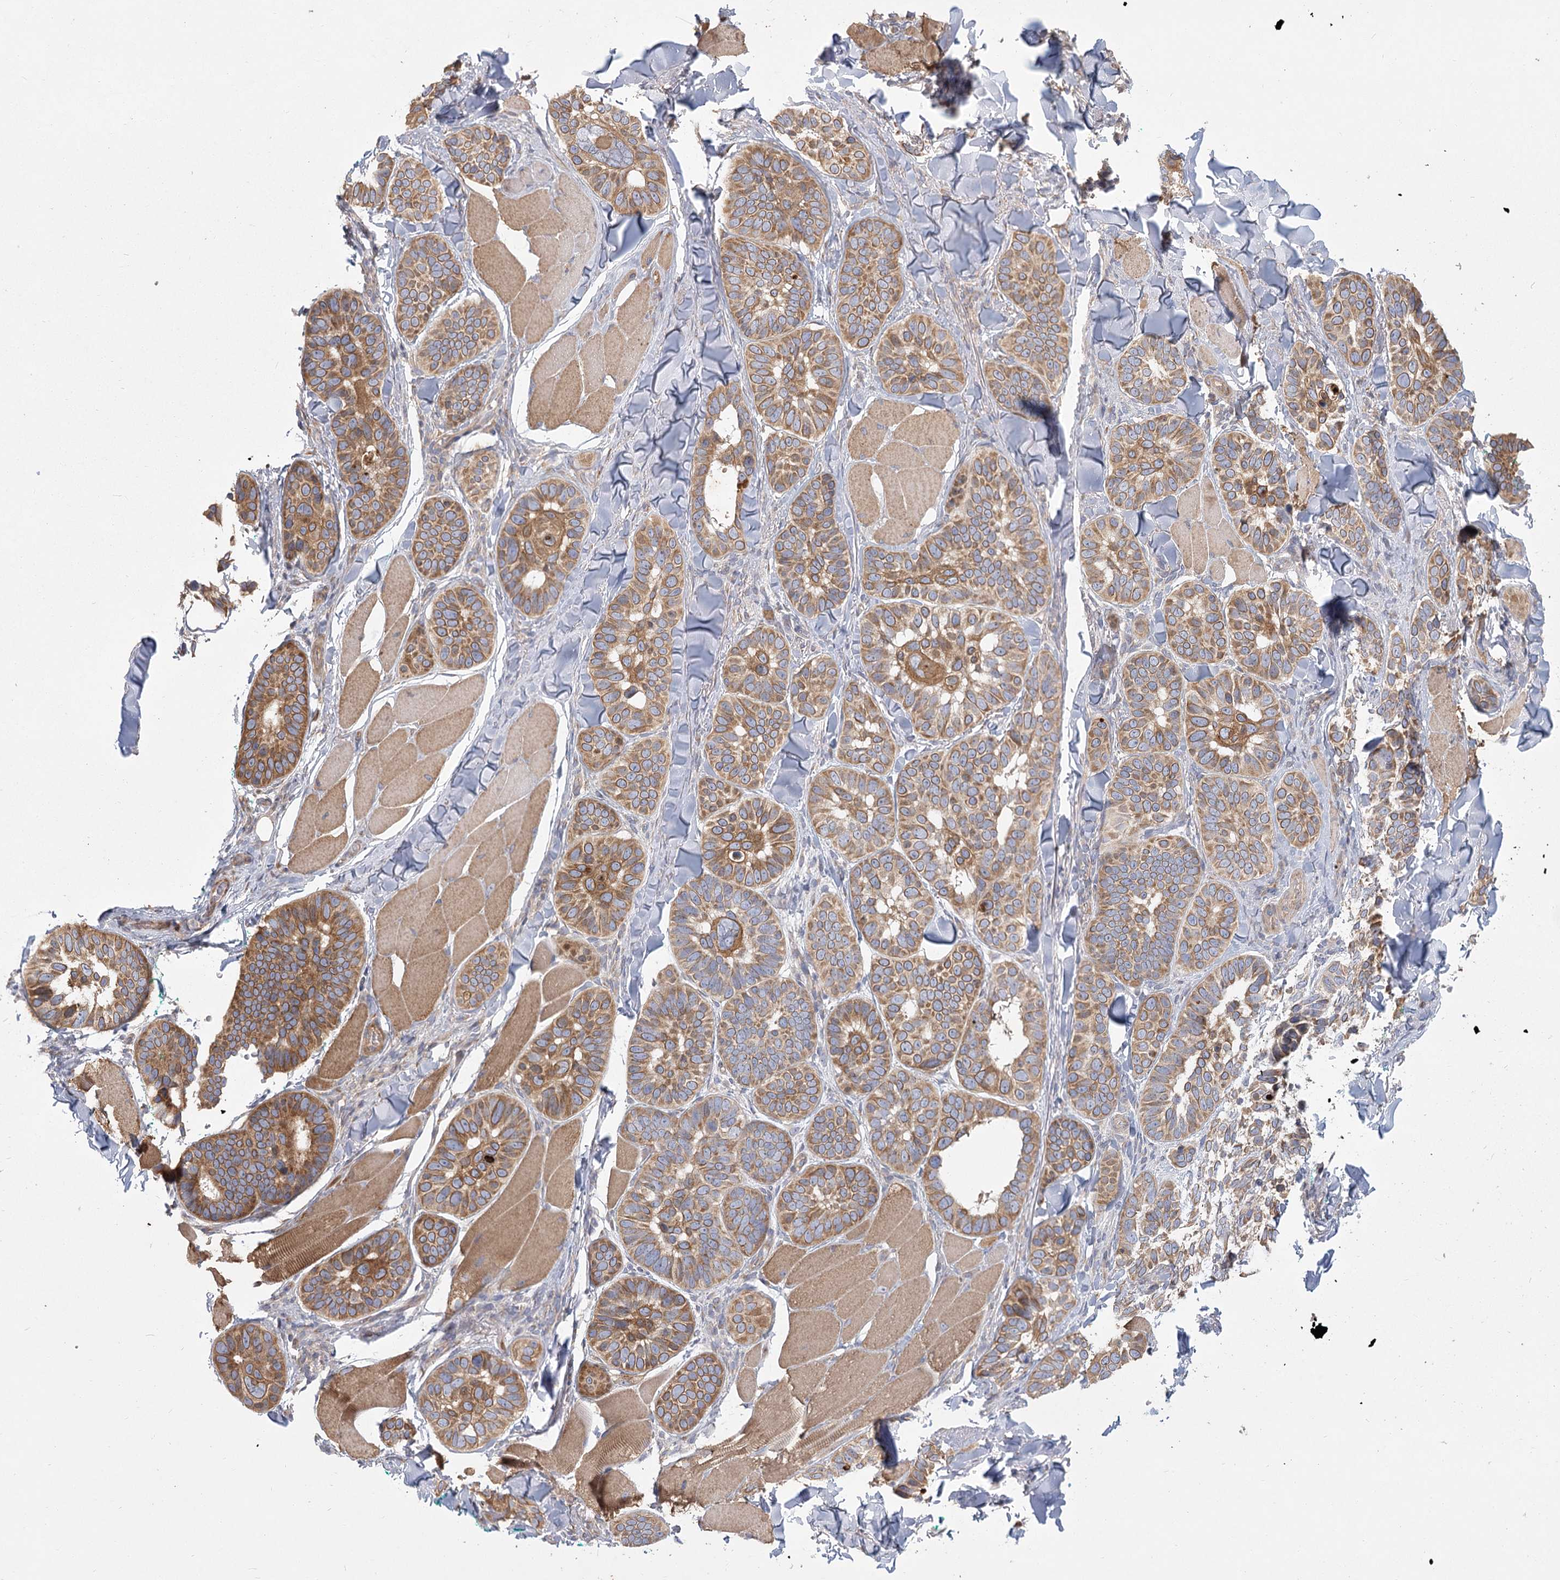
{"staining": {"intensity": "moderate", "quantity": ">75%", "location": "cytoplasmic/membranous"}, "tissue": "skin cancer", "cell_type": "Tumor cells", "image_type": "cancer", "snomed": [{"axis": "morphology", "description": "Basal cell carcinoma"}, {"axis": "topography", "description": "Skin"}], "caption": "Moderate cytoplasmic/membranous expression for a protein is appreciated in about >75% of tumor cells of skin cancer (basal cell carcinoma) using IHC.", "gene": "CNTLN", "patient": {"sex": "male", "age": 62}}